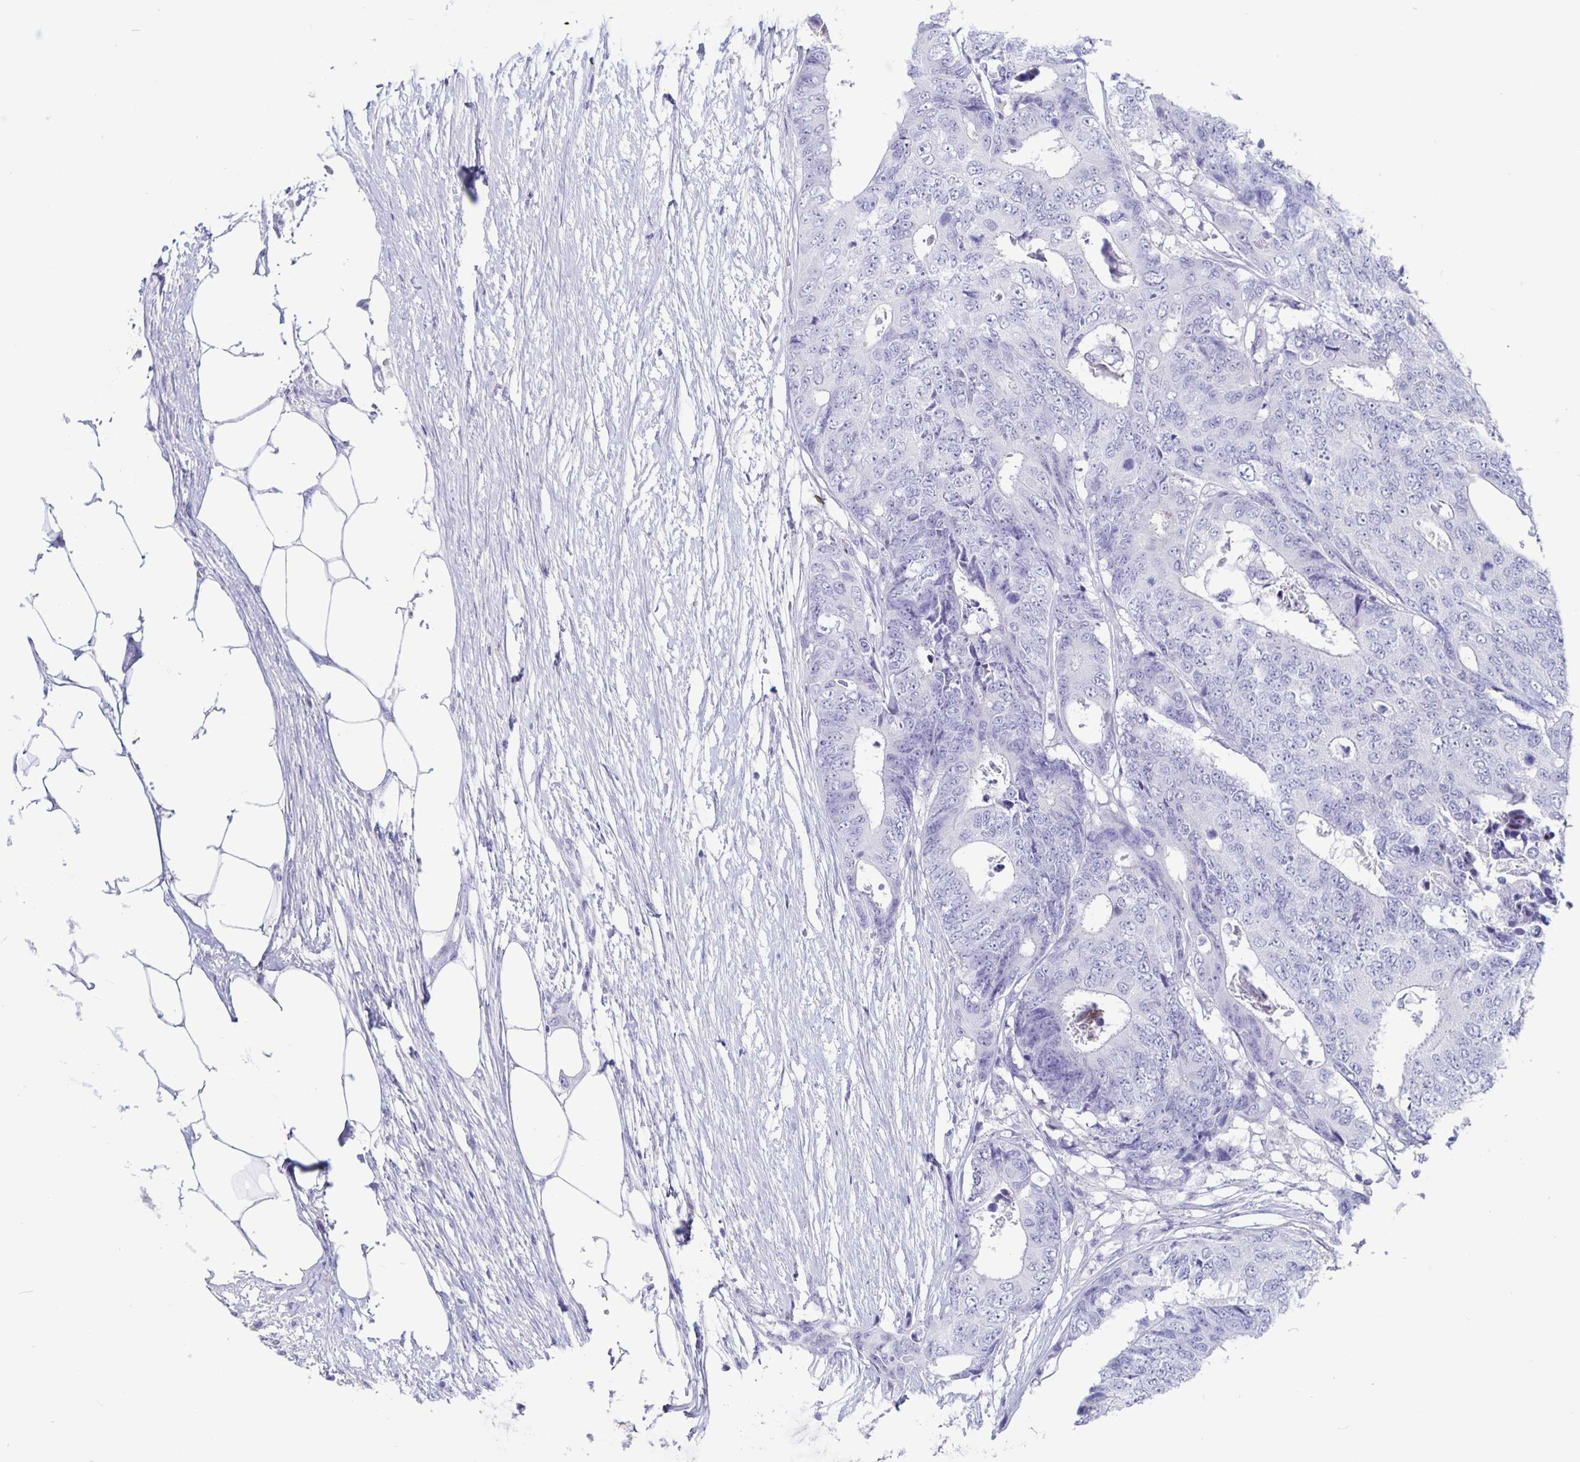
{"staining": {"intensity": "negative", "quantity": "none", "location": "none"}, "tissue": "colorectal cancer", "cell_type": "Tumor cells", "image_type": "cancer", "snomed": [{"axis": "morphology", "description": "Adenocarcinoma, NOS"}, {"axis": "topography", "description": "Colon"}], "caption": "An immunohistochemistry (IHC) micrograph of adenocarcinoma (colorectal) is shown. There is no staining in tumor cells of adenocarcinoma (colorectal).", "gene": "BPIFA3", "patient": {"sex": "female", "age": 48}}